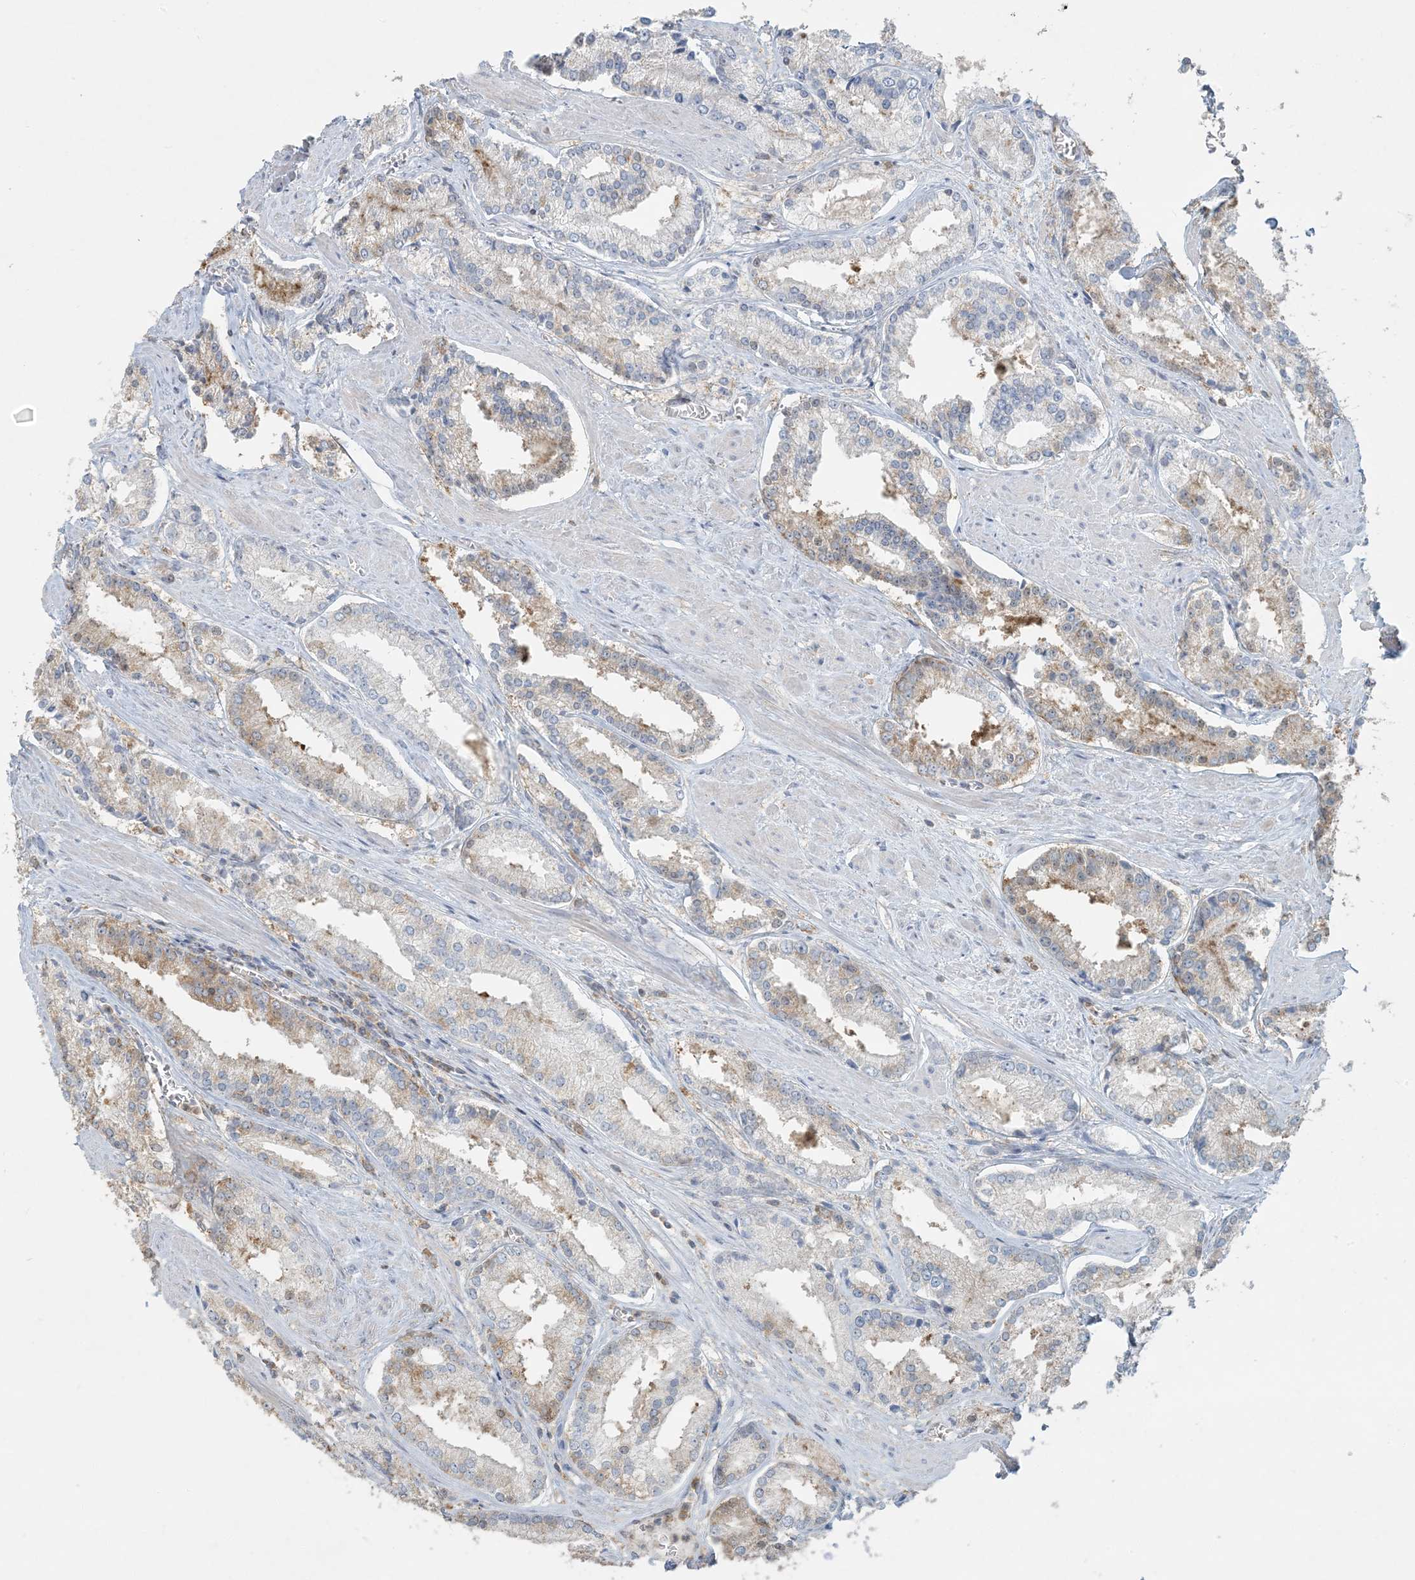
{"staining": {"intensity": "moderate", "quantity": "<25%", "location": "cytoplasmic/membranous"}, "tissue": "prostate cancer", "cell_type": "Tumor cells", "image_type": "cancer", "snomed": [{"axis": "morphology", "description": "Adenocarcinoma, Low grade"}, {"axis": "topography", "description": "Prostate"}], "caption": "The image reveals staining of prostate low-grade adenocarcinoma, revealing moderate cytoplasmic/membranous protein positivity (brown color) within tumor cells.", "gene": "HACL1", "patient": {"sex": "male", "age": 54}}